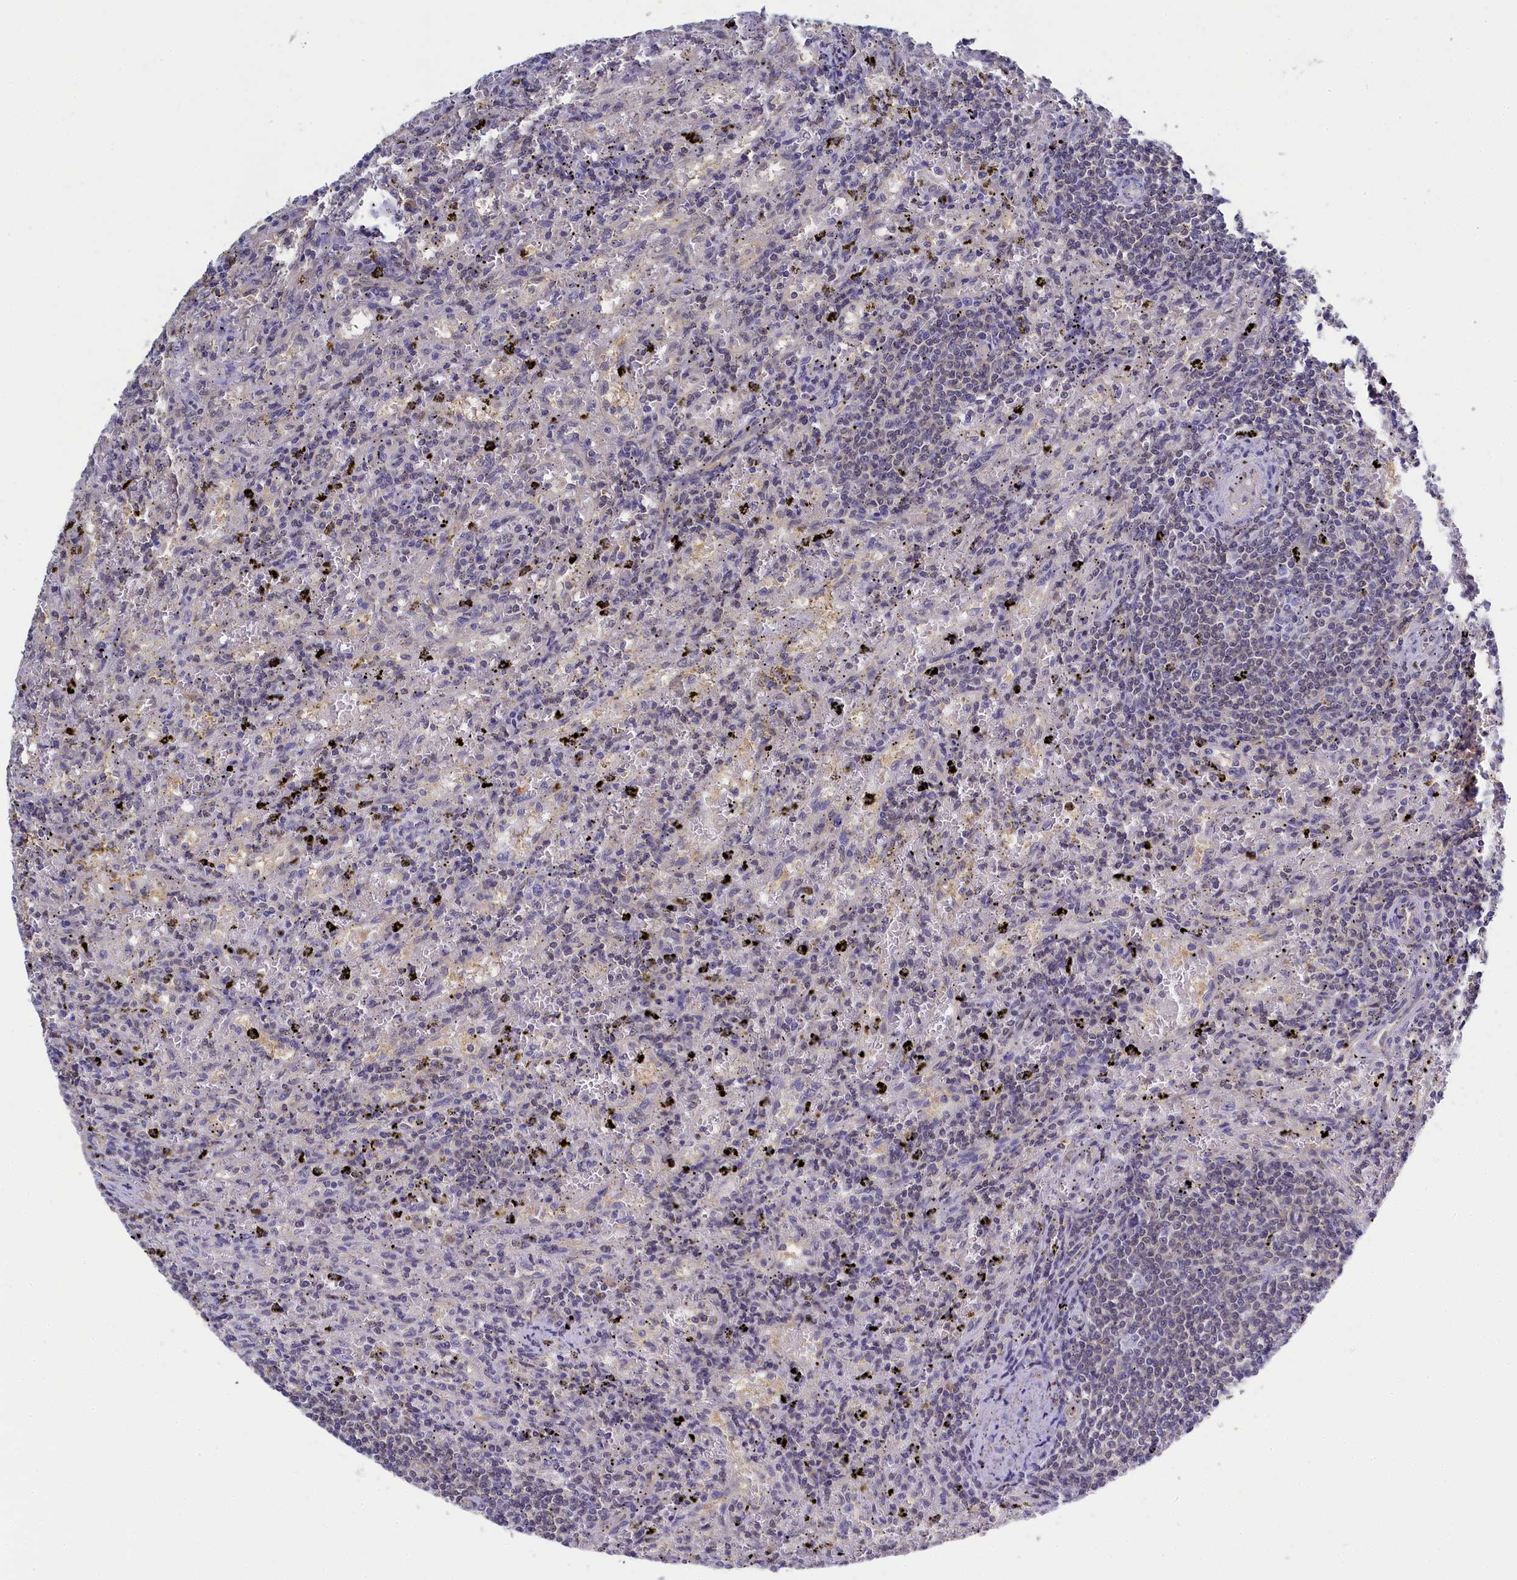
{"staining": {"intensity": "negative", "quantity": "none", "location": "none"}, "tissue": "lymphoma", "cell_type": "Tumor cells", "image_type": "cancer", "snomed": [{"axis": "morphology", "description": "Malignant lymphoma, non-Hodgkin's type, Low grade"}, {"axis": "topography", "description": "Spleen"}], "caption": "DAB immunohistochemical staining of human lymphoma reveals no significant positivity in tumor cells.", "gene": "C11orf54", "patient": {"sex": "male", "age": 76}}